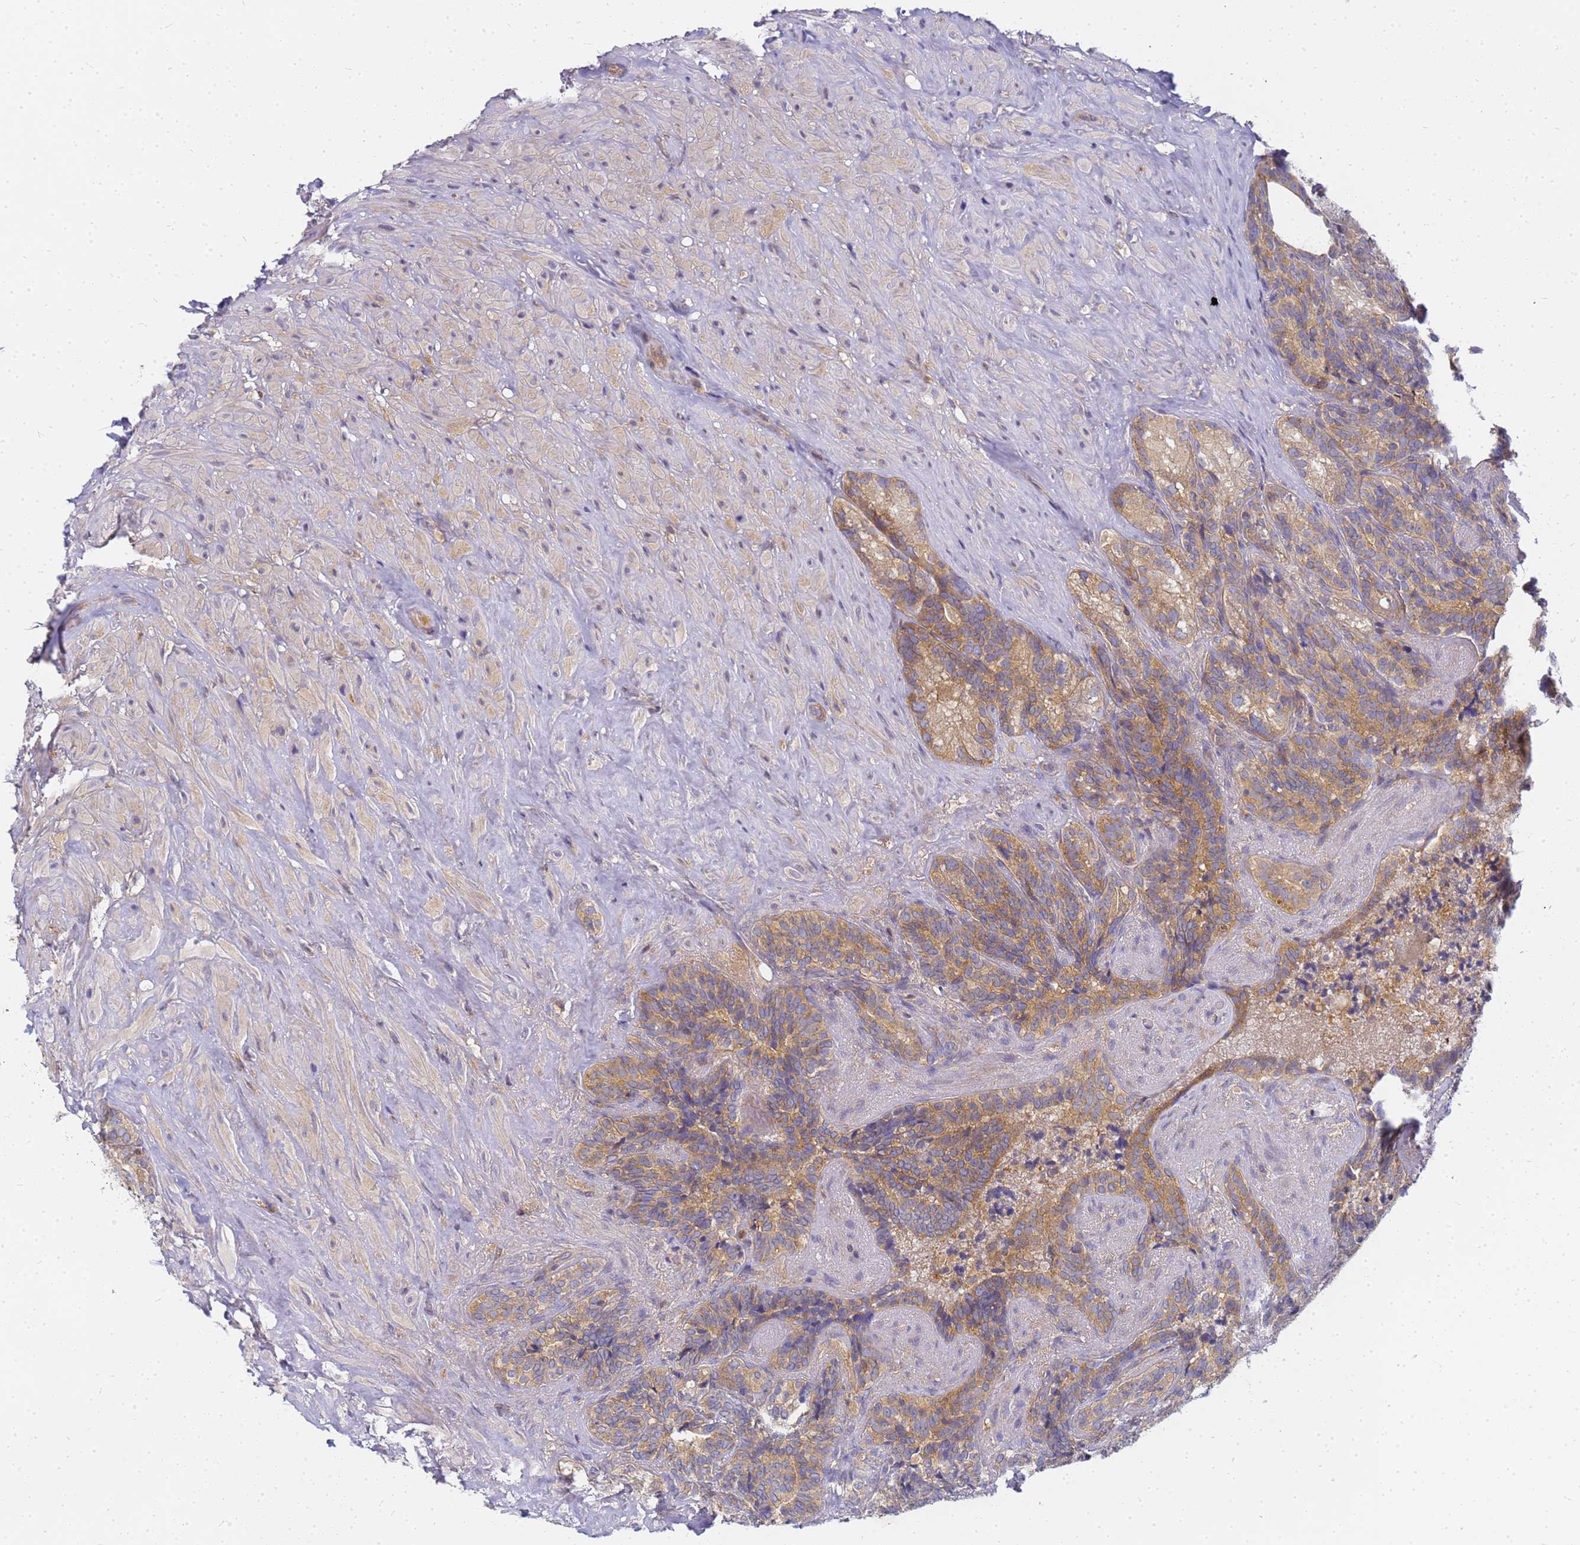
{"staining": {"intensity": "moderate", "quantity": ">75%", "location": "cytoplasmic/membranous"}, "tissue": "seminal vesicle", "cell_type": "Glandular cells", "image_type": "normal", "snomed": [{"axis": "morphology", "description": "Normal tissue, NOS"}, {"axis": "topography", "description": "Seminal veicle"}], "caption": "Immunohistochemical staining of benign seminal vesicle displays medium levels of moderate cytoplasmic/membranous staining in about >75% of glandular cells. The protein is stained brown, and the nuclei are stained in blue (DAB (3,3'-diaminobenzidine) IHC with brightfield microscopy, high magnification).", "gene": "CHM", "patient": {"sex": "male", "age": 62}}